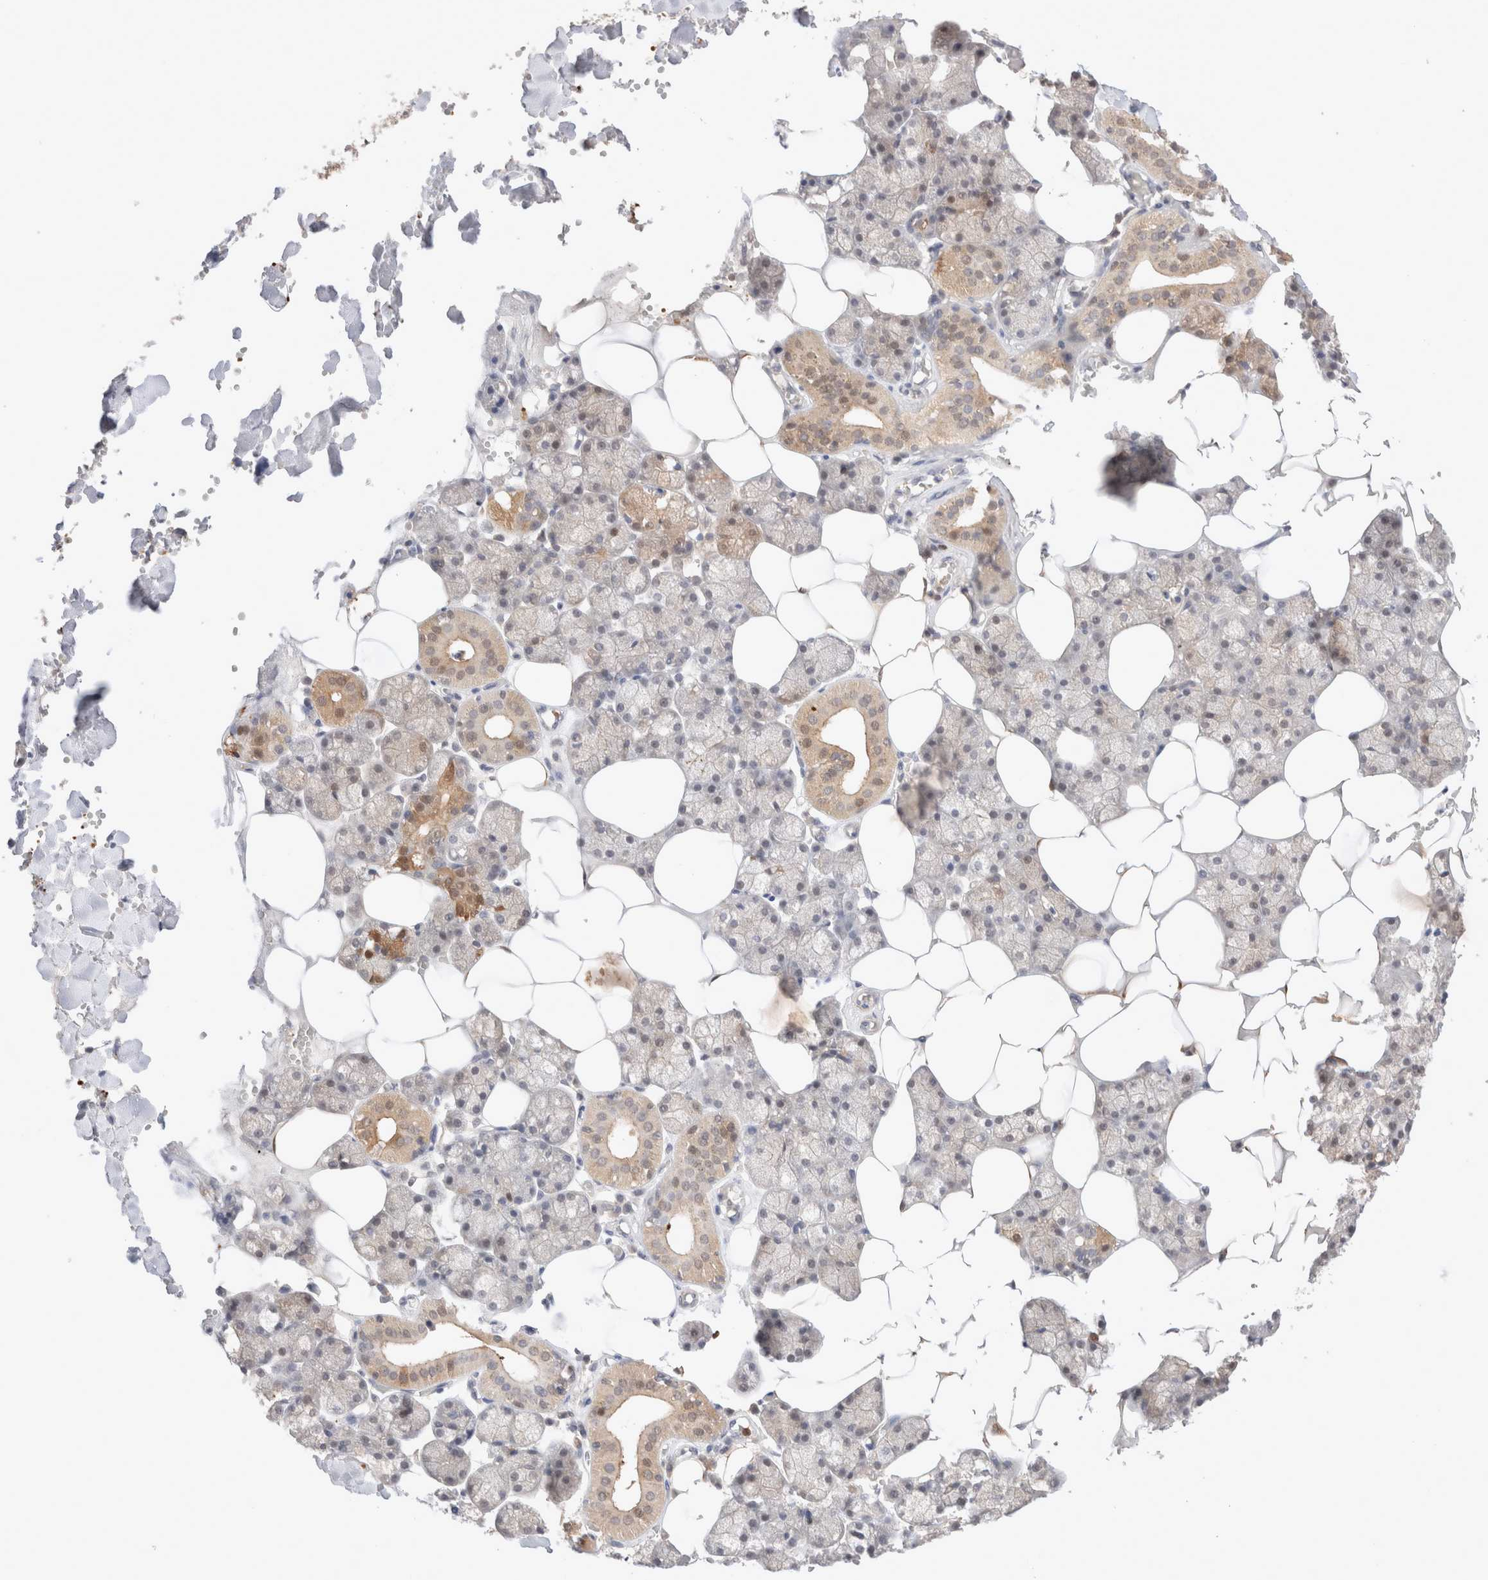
{"staining": {"intensity": "moderate", "quantity": "<25%", "location": "cytoplasmic/membranous"}, "tissue": "salivary gland", "cell_type": "Glandular cells", "image_type": "normal", "snomed": [{"axis": "morphology", "description": "Normal tissue, NOS"}, {"axis": "topography", "description": "Salivary gland"}], "caption": "Immunohistochemistry micrograph of unremarkable salivary gland stained for a protein (brown), which shows low levels of moderate cytoplasmic/membranous positivity in about <25% of glandular cells.", "gene": "STARD10", "patient": {"sex": "male", "age": 62}}